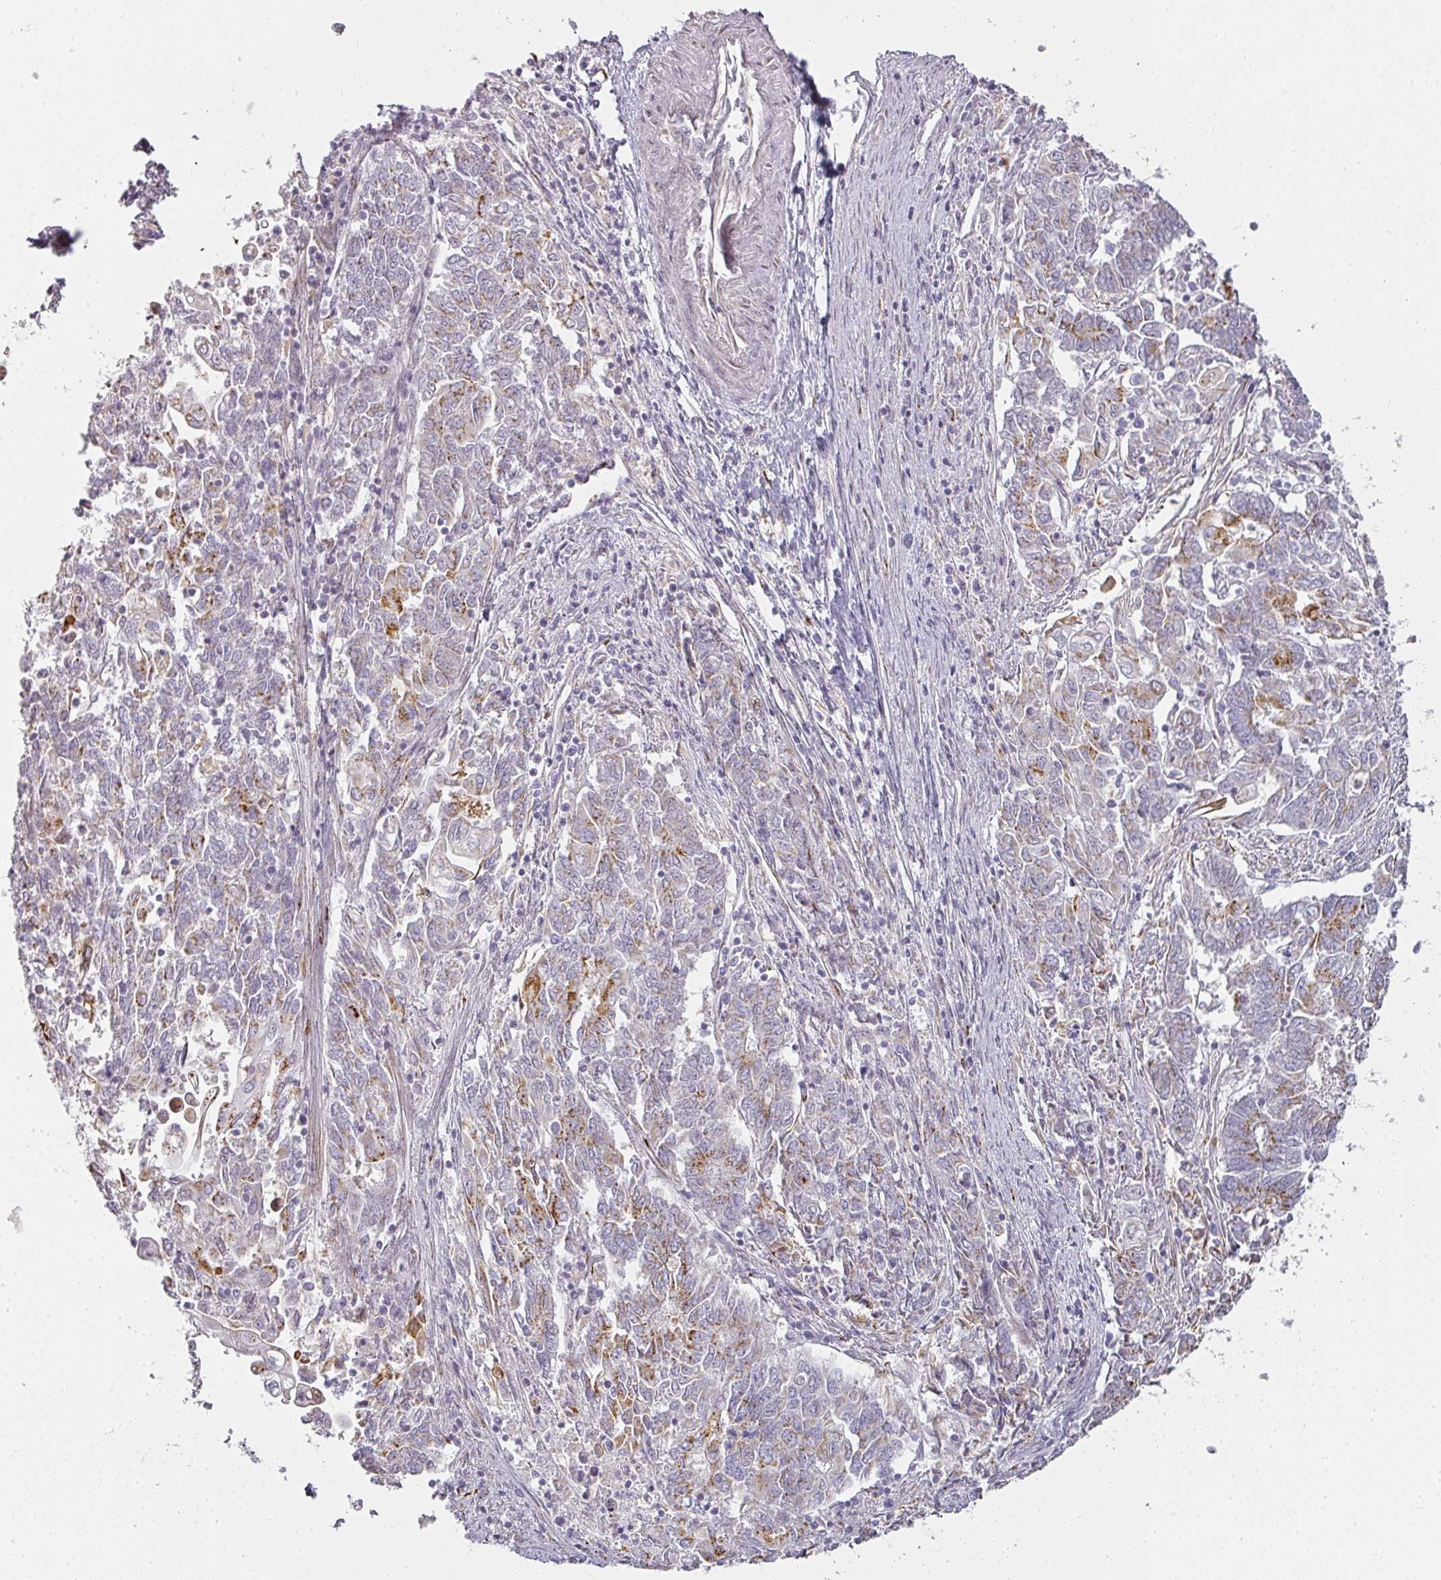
{"staining": {"intensity": "moderate", "quantity": "25%-75%", "location": "cytoplasmic/membranous"}, "tissue": "endometrial cancer", "cell_type": "Tumor cells", "image_type": "cancer", "snomed": [{"axis": "morphology", "description": "Adenocarcinoma, NOS"}, {"axis": "topography", "description": "Endometrium"}], "caption": "Tumor cells demonstrate medium levels of moderate cytoplasmic/membranous expression in about 25%-75% of cells in human endometrial cancer (adenocarcinoma).", "gene": "ATP8B2", "patient": {"sex": "female", "age": 54}}